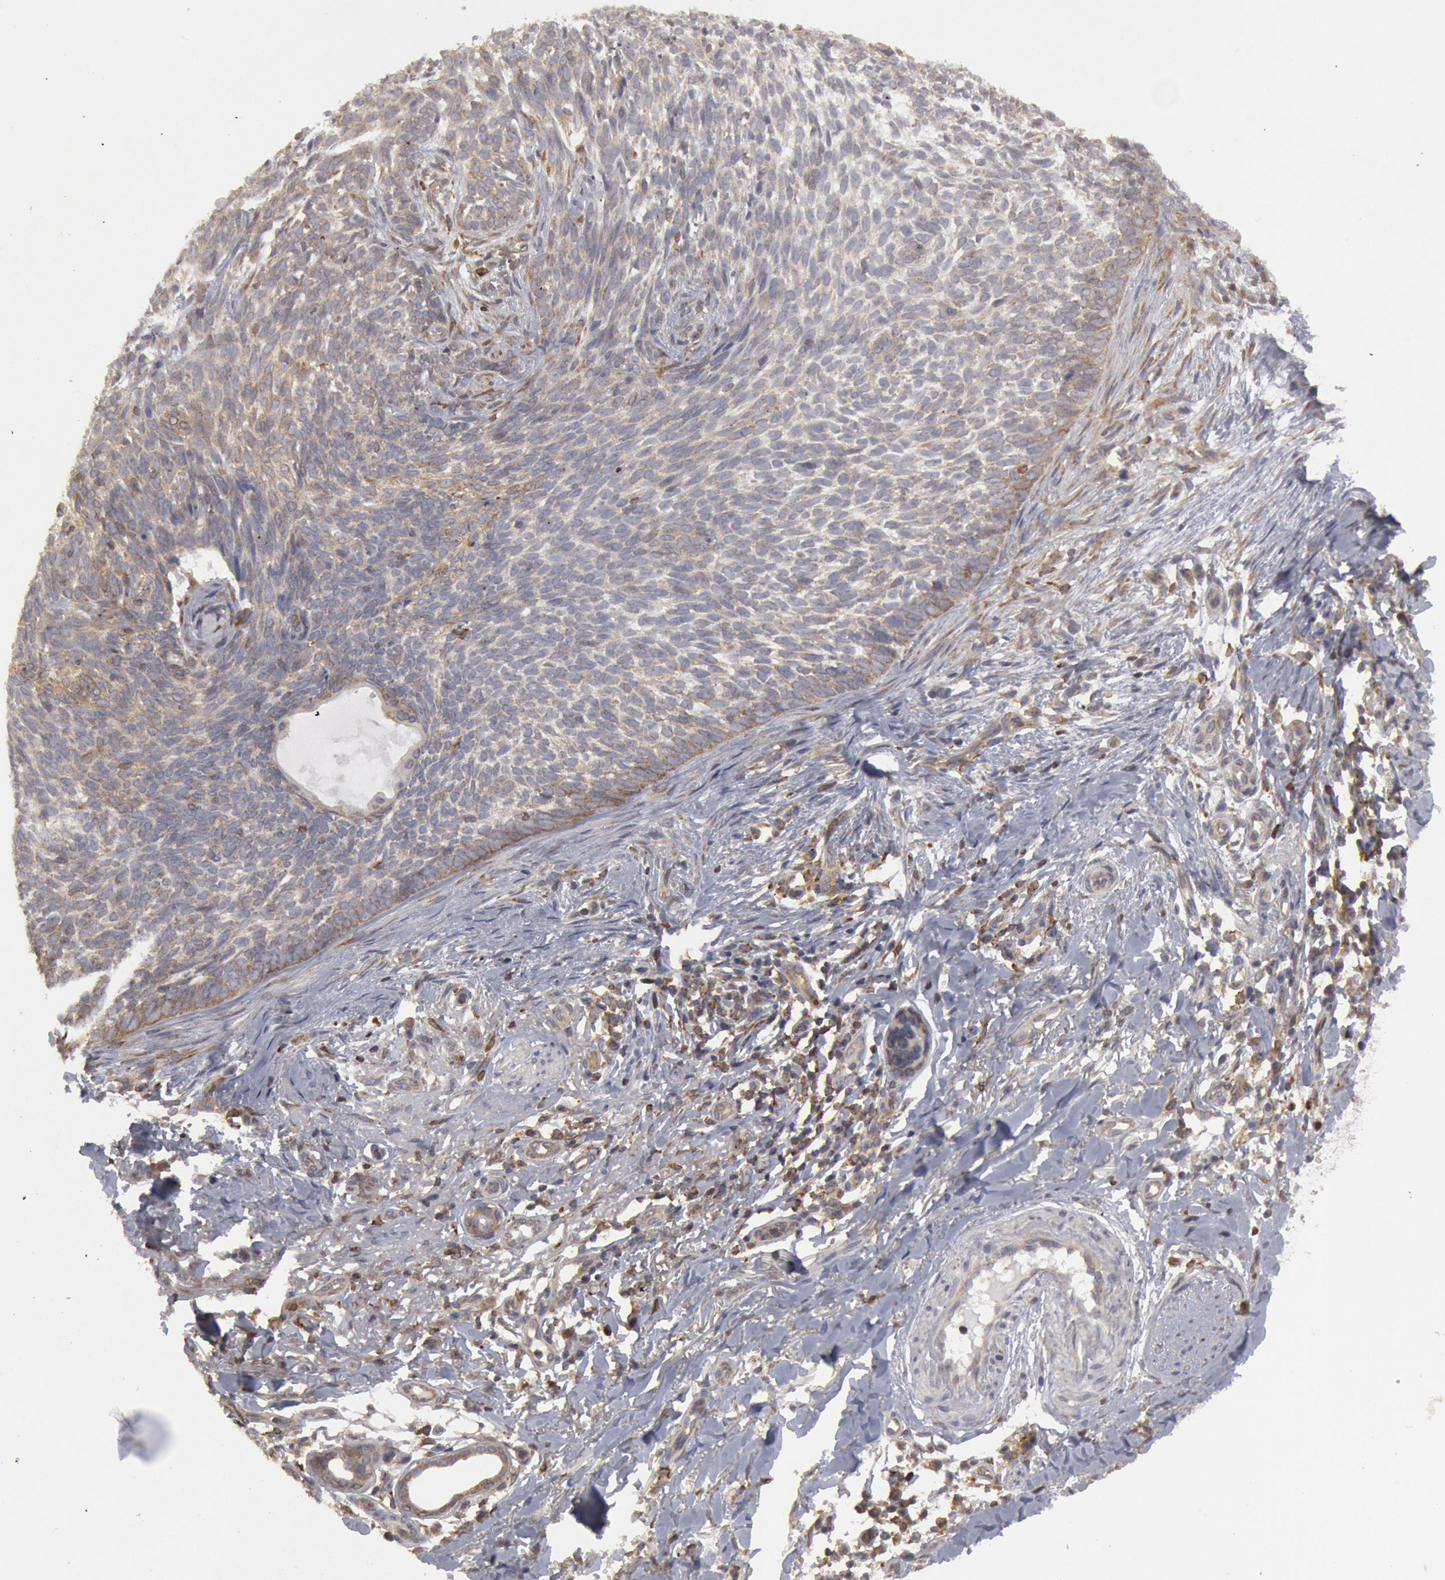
{"staining": {"intensity": "weak", "quantity": ">75%", "location": "cytoplasmic/membranous"}, "tissue": "skin cancer", "cell_type": "Tumor cells", "image_type": "cancer", "snomed": [{"axis": "morphology", "description": "Basal cell carcinoma"}, {"axis": "topography", "description": "Skin"}], "caption": "Weak cytoplasmic/membranous positivity is present in approximately >75% of tumor cells in skin cancer. The staining is performed using DAB brown chromogen to label protein expression. The nuclei are counter-stained blue using hematoxylin.", "gene": "OSBPL8", "patient": {"sex": "female", "age": 81}}